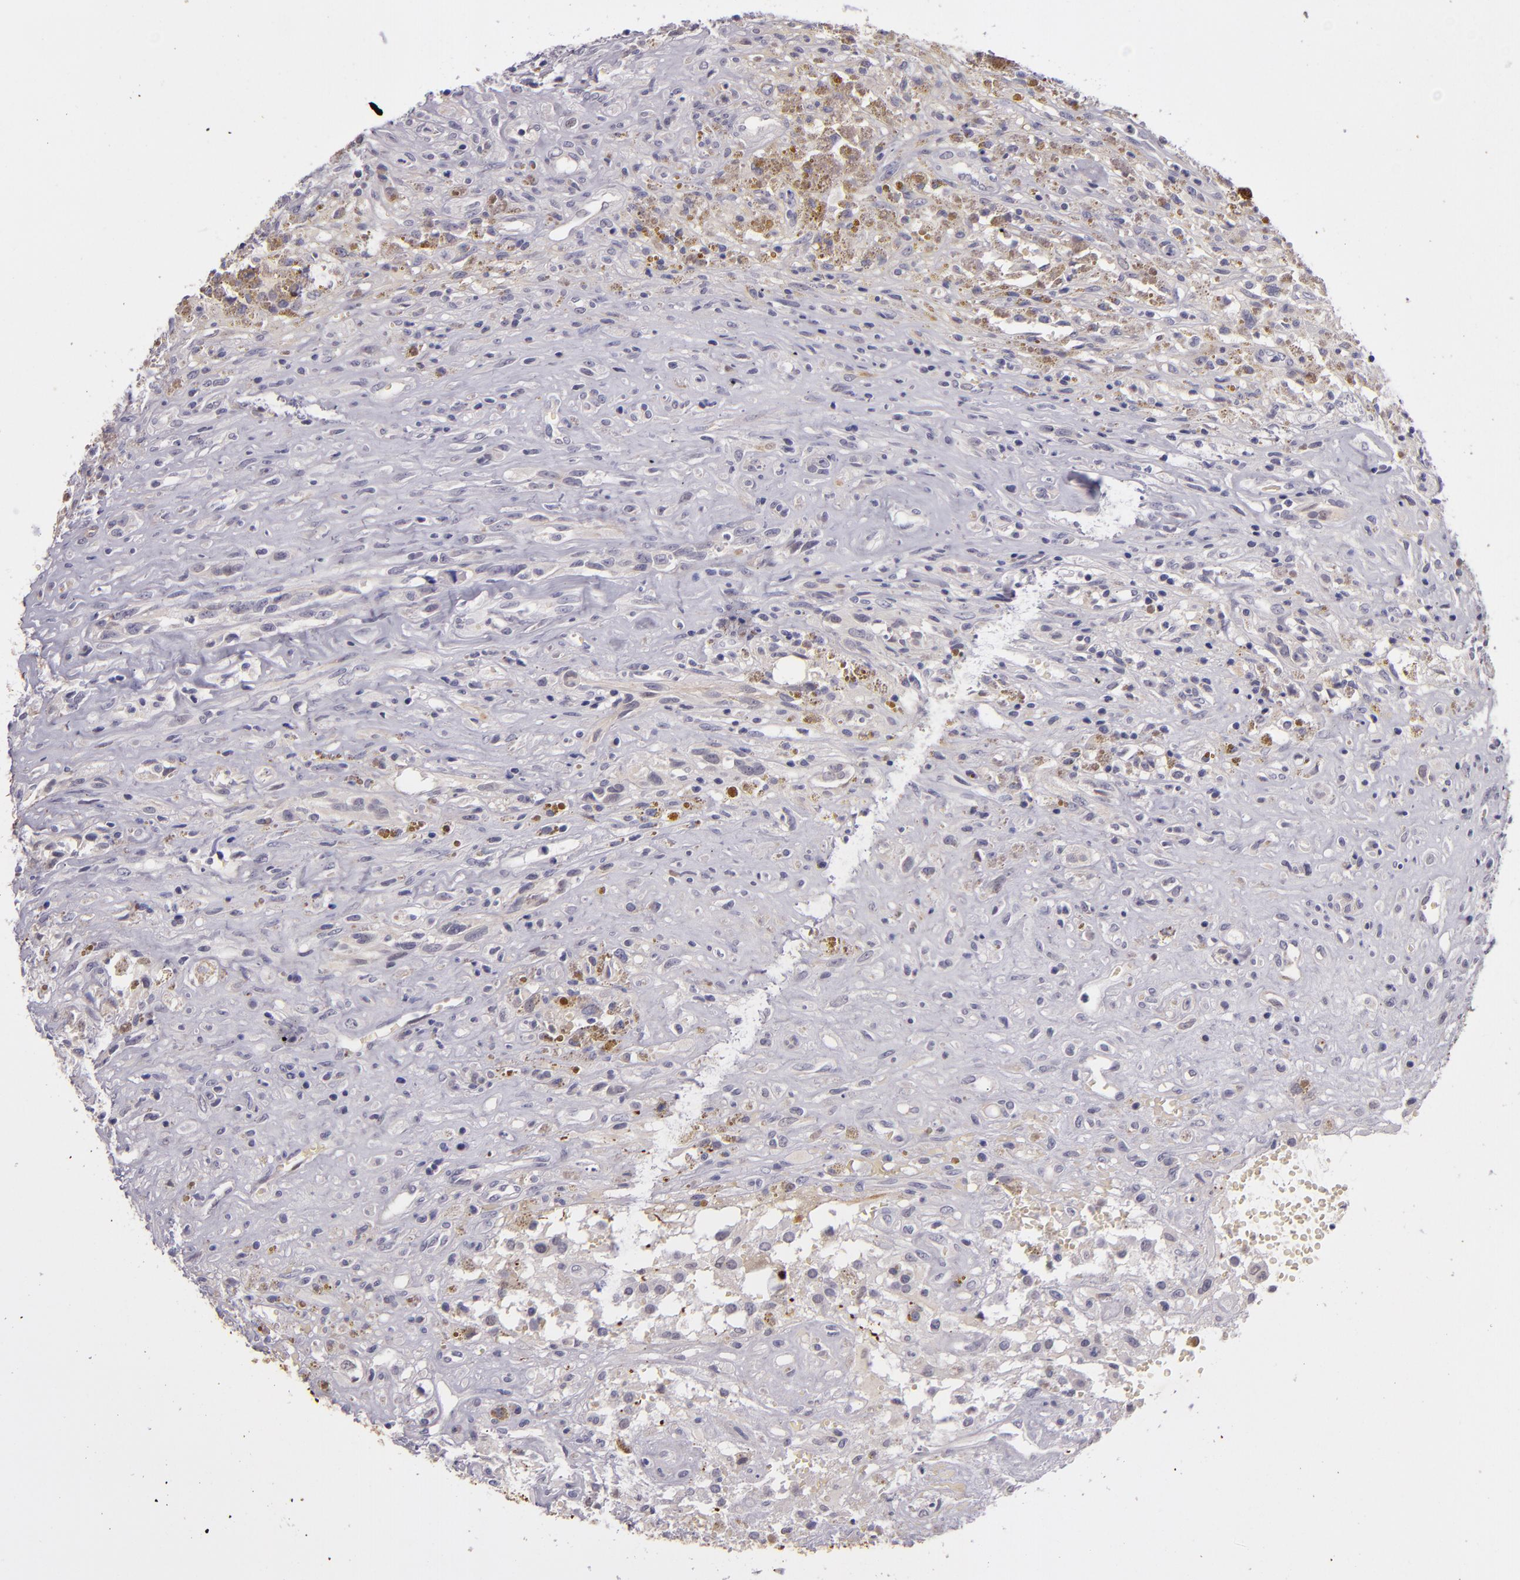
{"staining": {"intensity": "negative", "quantity": "none", "location": "none"}, "tissue": "glioma", "cell_type": "Tumor cells", "image_type": "cancer", "snomed": [{"axis": "morphology", "description": "Glioma, malignant, High grade"}, {"axis": "topography", "description": "Brain"}], "caption": "This is a micrograph of immunohistochemistry staining of high-grade glioma (malignant), which shows no staining in tumor cells. Nuclei are stained in blue.", "gene": "SNCB", "patient": {"sex": "male", "age": 66}}